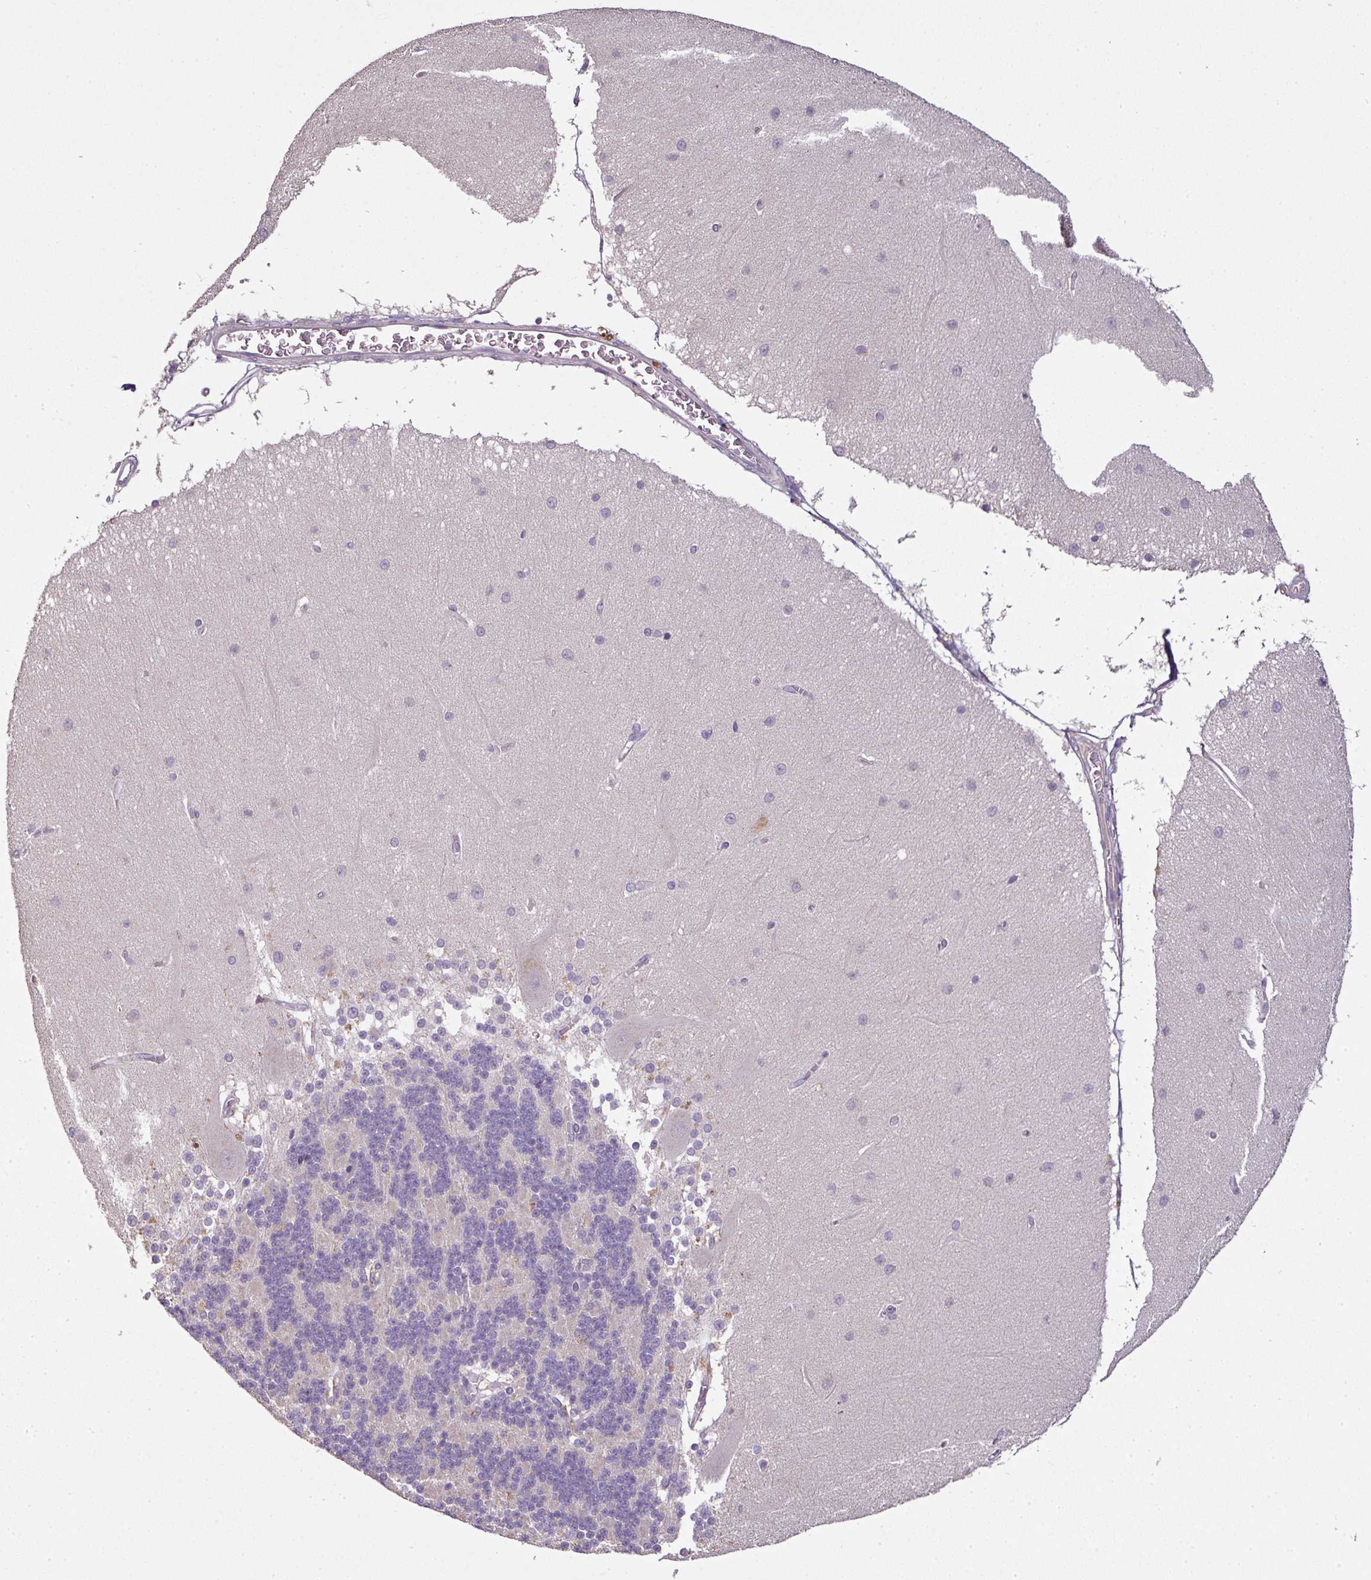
{"staining": {"intensity": "negative", "quantity": "none", "location": "none"}, "tissue": "cerebellum", "cell_type": "Cells in granular layer", "image_type": "normal", "snomed": [{"axis": "morphology", "description": "Normal tissue, NOS"}, {"axis": "topography", "description": "Cerebellum"}], "caption": "Cells in granular layer are negative for protein expression in unremarkable human cerebellum. Brightfield microscopy of IHC stained with DAB (3,3'-diaminobenzidine) (brown) and hematoxylin (blue), captured at high magnification.", "gene": "SPCS3", "patient": {"sex": "female", "age": 54}}